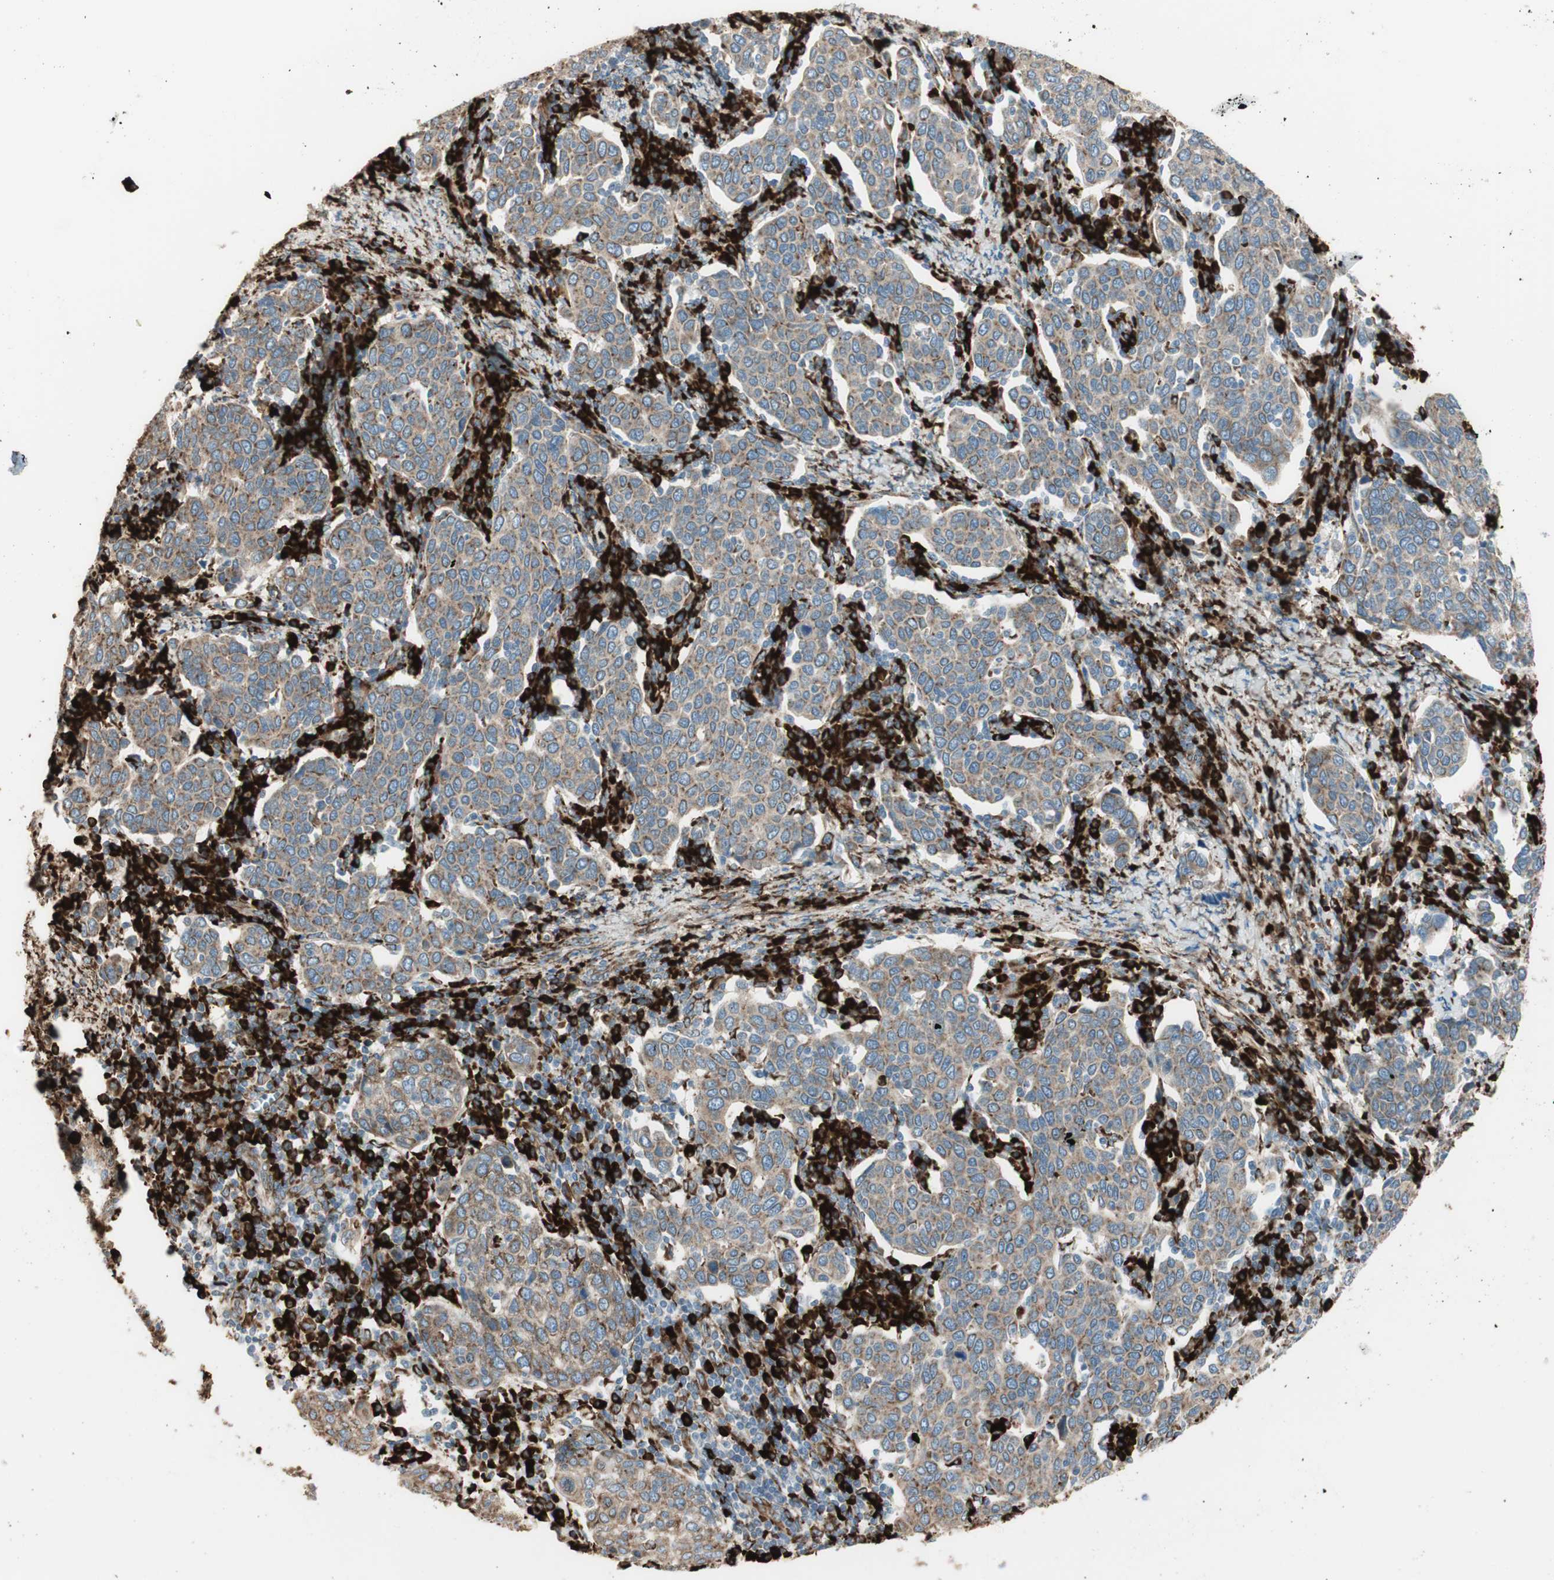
{"staining": {"intensity": "moderate", "quantity": ">75%", "location": "cytoplasmic/membranous"}, "tissue": "cervical cancer", "cell_type": "Tumor cells", "image_type": "cancer", "snomed": [{"axis": "morphology", "description": "Squamous cell carcinoma, NOS"}, {"axis": "topography", "description": "Cervix"}], "caption": "The micrograph reveals a brown stain indicating the presence of a protein in the cytoplasmic/membranous of tumor cells in cervical cancer.", "gene": "RRBP1", "patient": {"sex": "female", "age": 40}}